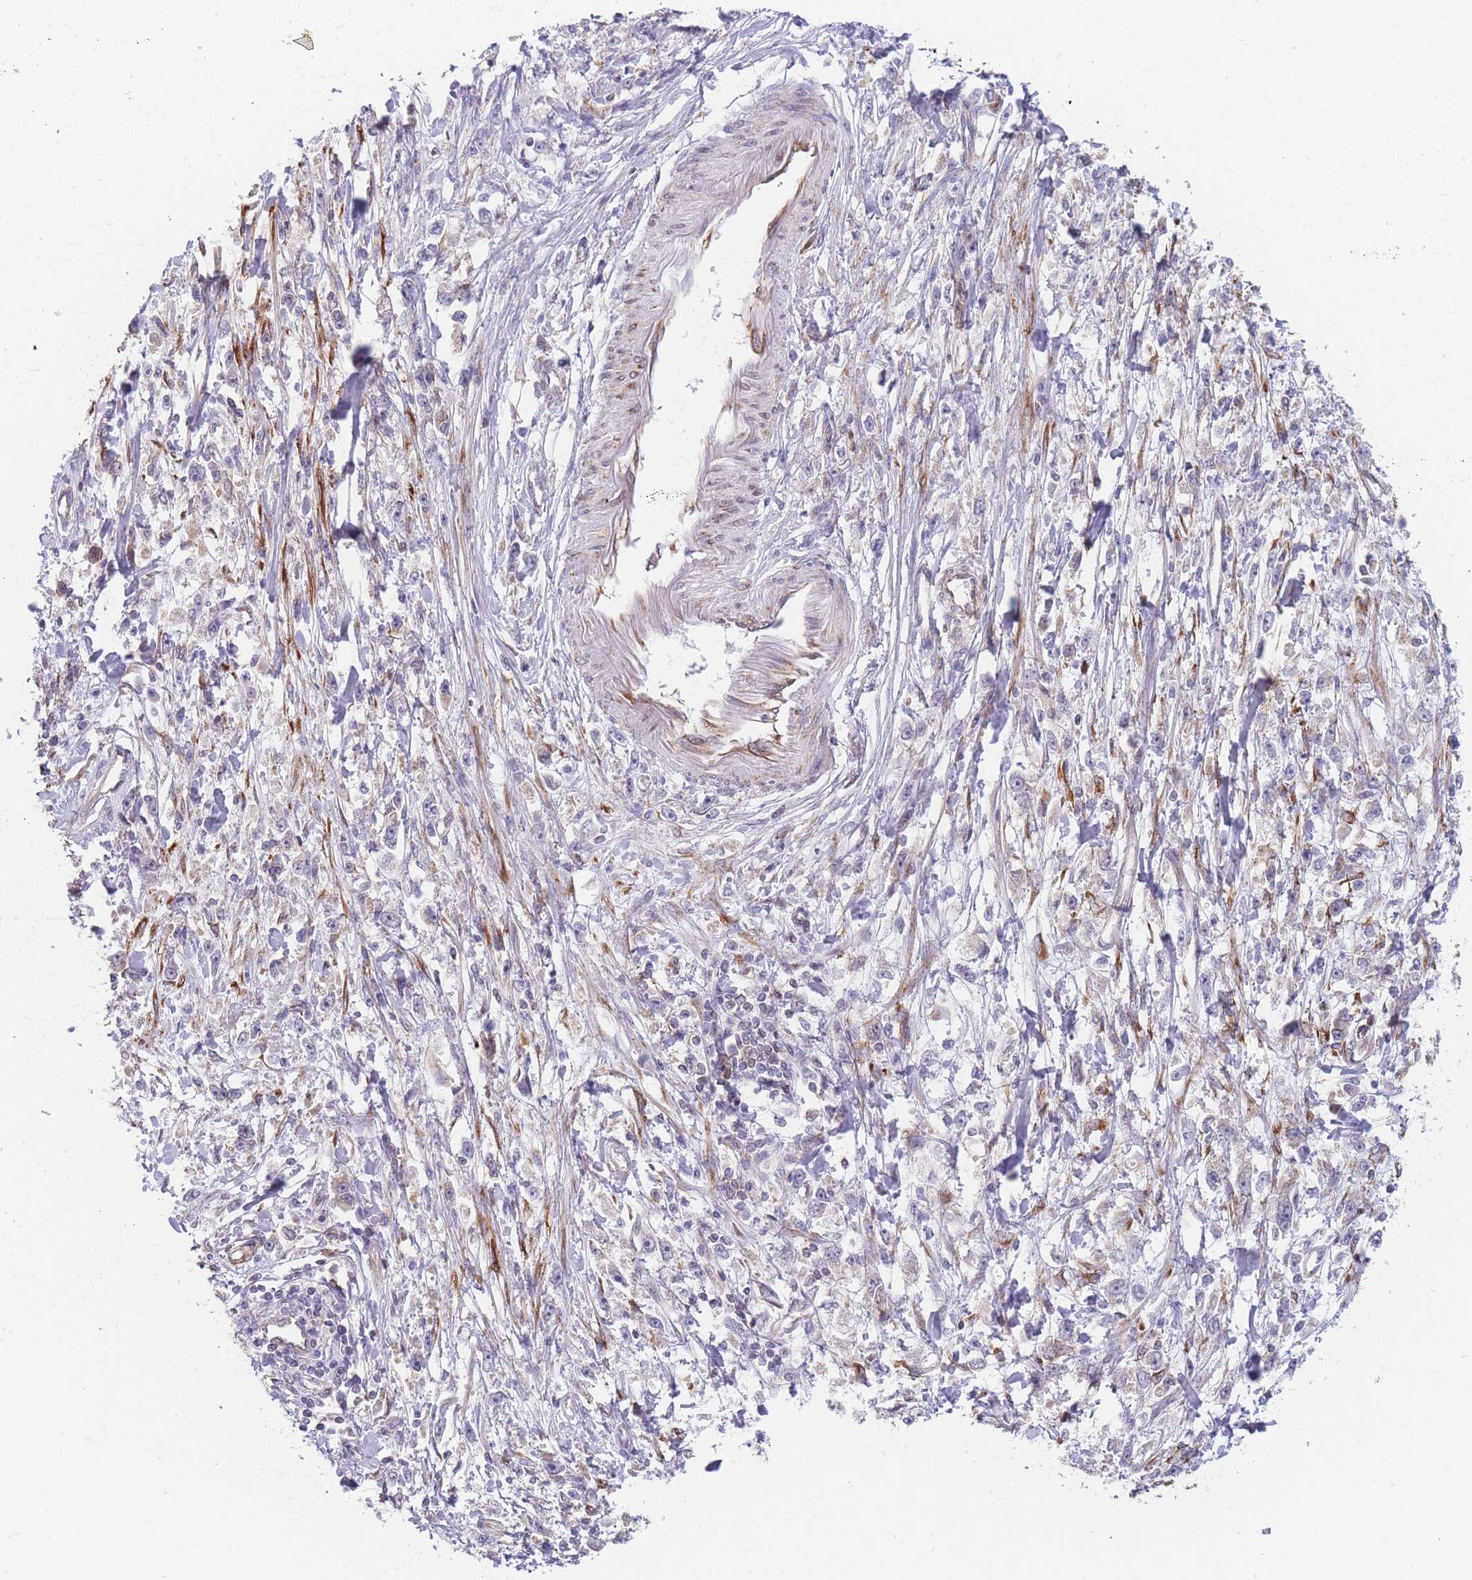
{"staining": {"intensity": "negative", "quantity": "none", "location": "none"}, "tissue": "stomach cancer", "cell_type": "Tumor cells", "image_type": "cancer", "snomed": [{"axis": "morphology", "description": "Adenocarcinoma, NOS"}, {"axis": "topography", "description": "Stomach"}], "caption": "Protein analysis of stomach adenocarcinoma reveals no significant staining in tumor cells.", "gene": "AK9", "patient": {"sex": "female", "age": 59}}